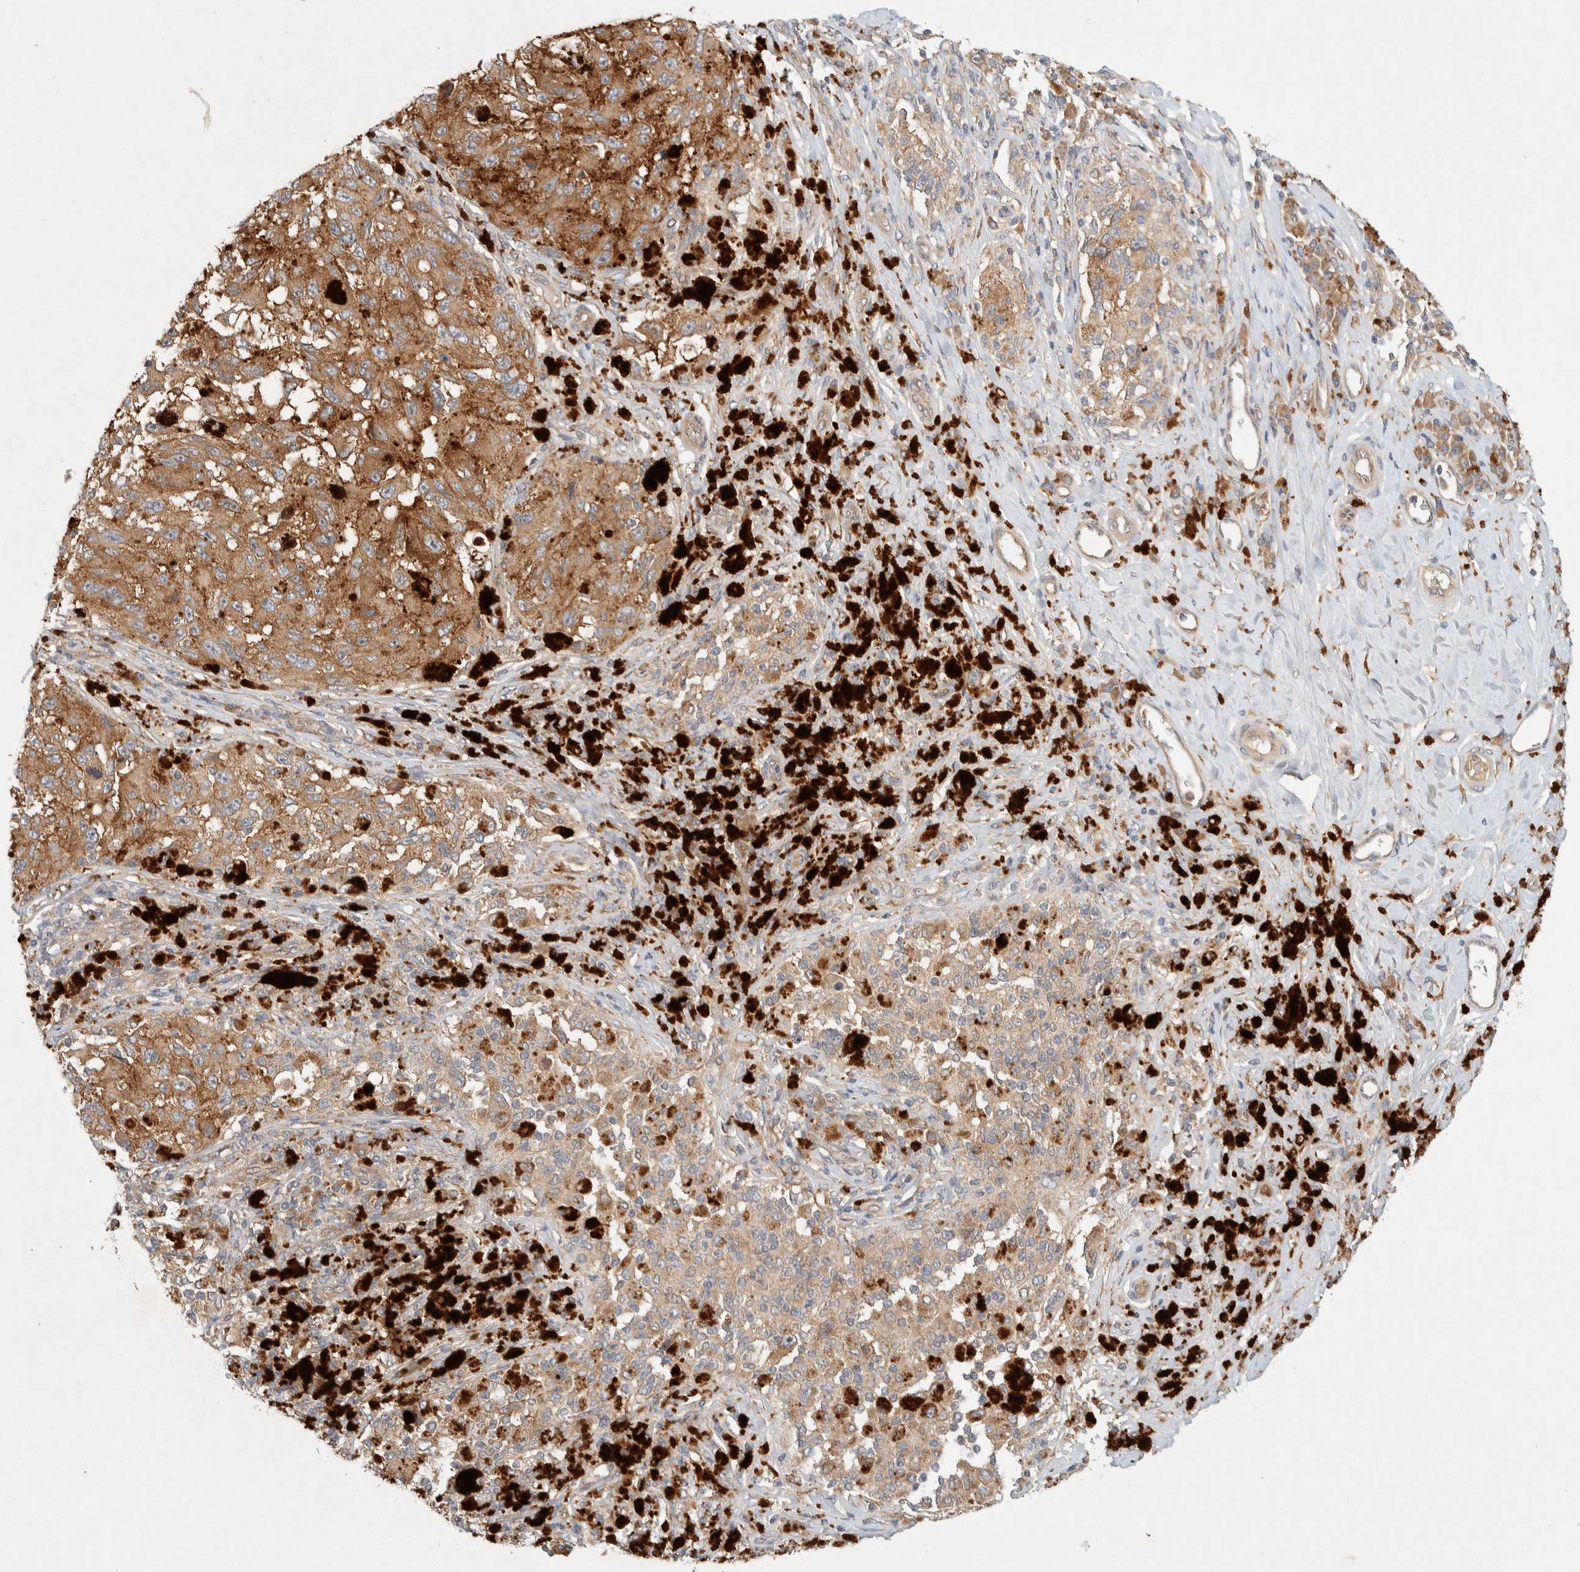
{"staining": {"intensity": "moderate", "quantity": ">75%", "location": "cytoplasmic/membranous"}, "tissue": "melanoma", "cell_type": "Tumor cells", "image_type": "cancer", "snomed": [{"axis": "morphology", "description": "Malignant melanoma, NOS"}, {"axis": "topography", "description": "Skin"}], "caption": "Immunohistochemical staining of human malignant melanoma exhibits moderate cytoplasmic/membranous protein positivity in about >75% of tumor cells. The staining is performed using DAB brown chromogen to label protein expression. The nuclei are counter-stained blue using hematoxylin.", "gene": "PXK", "patient": {"sex": "female", "age": 73}}